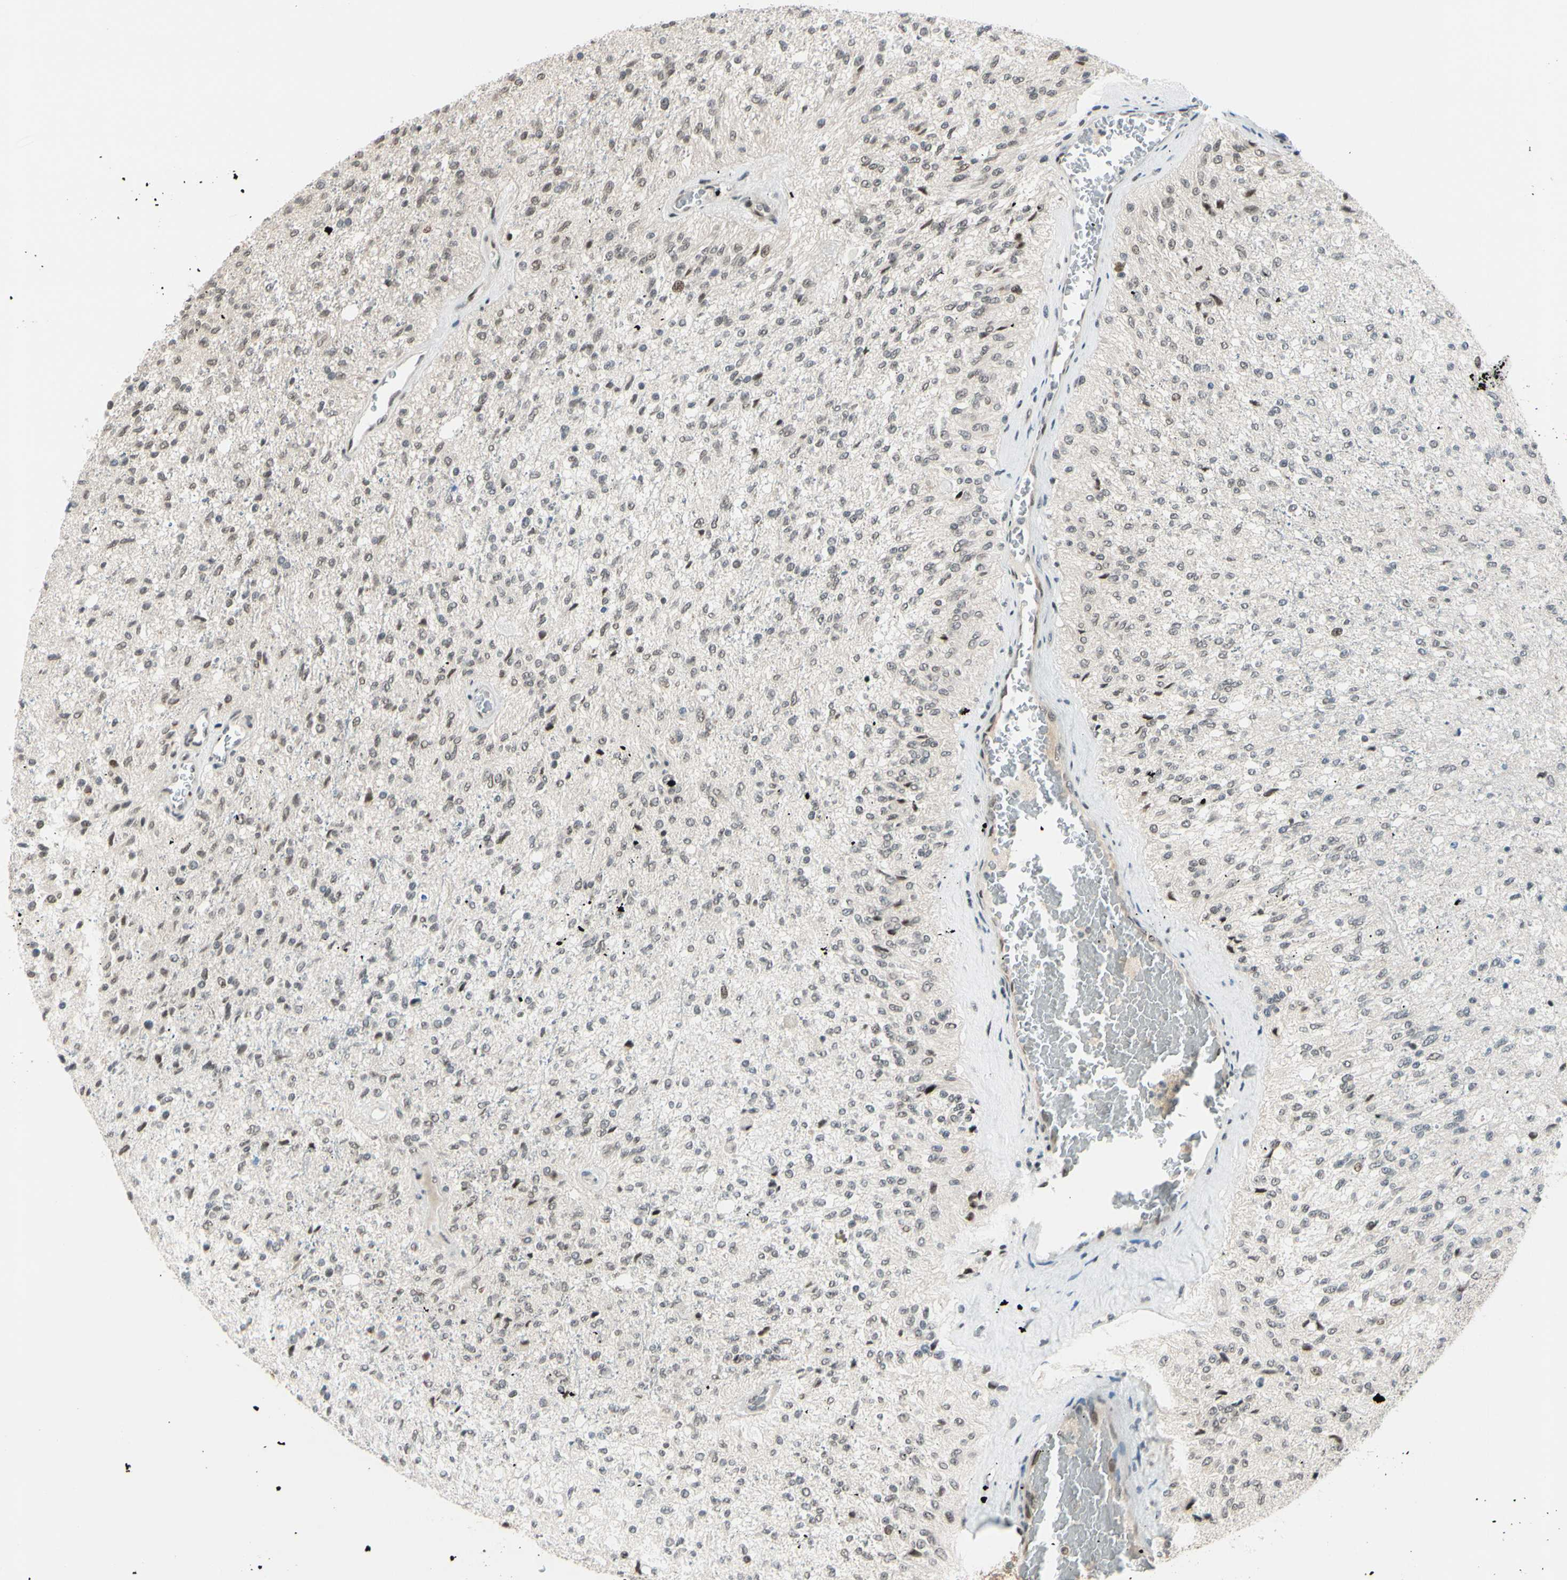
{"staining": {"intensity": "negative", "quantity": "none", "location": "none"}, "tissue": "glioma", "cell_type": "Tumor cells", "image_type": "cancer", "snomed": [{"axis": "morphology", "description": "Normal tissue, NOS"}, {"axis": "morphology", "description": "Glioma, malignant, High grade"}, {"axis": "topography", "description": "Cerebral cortex"}], "caption": "An immunohistochemistry (IHC) photomicrograph of malignant glioma (high-grade) is shown. There is no staining in tumor cells of malignant glioma (high-grade).", "gene": "BRMS1", "patient": {"sex": "male", "age": 77}}